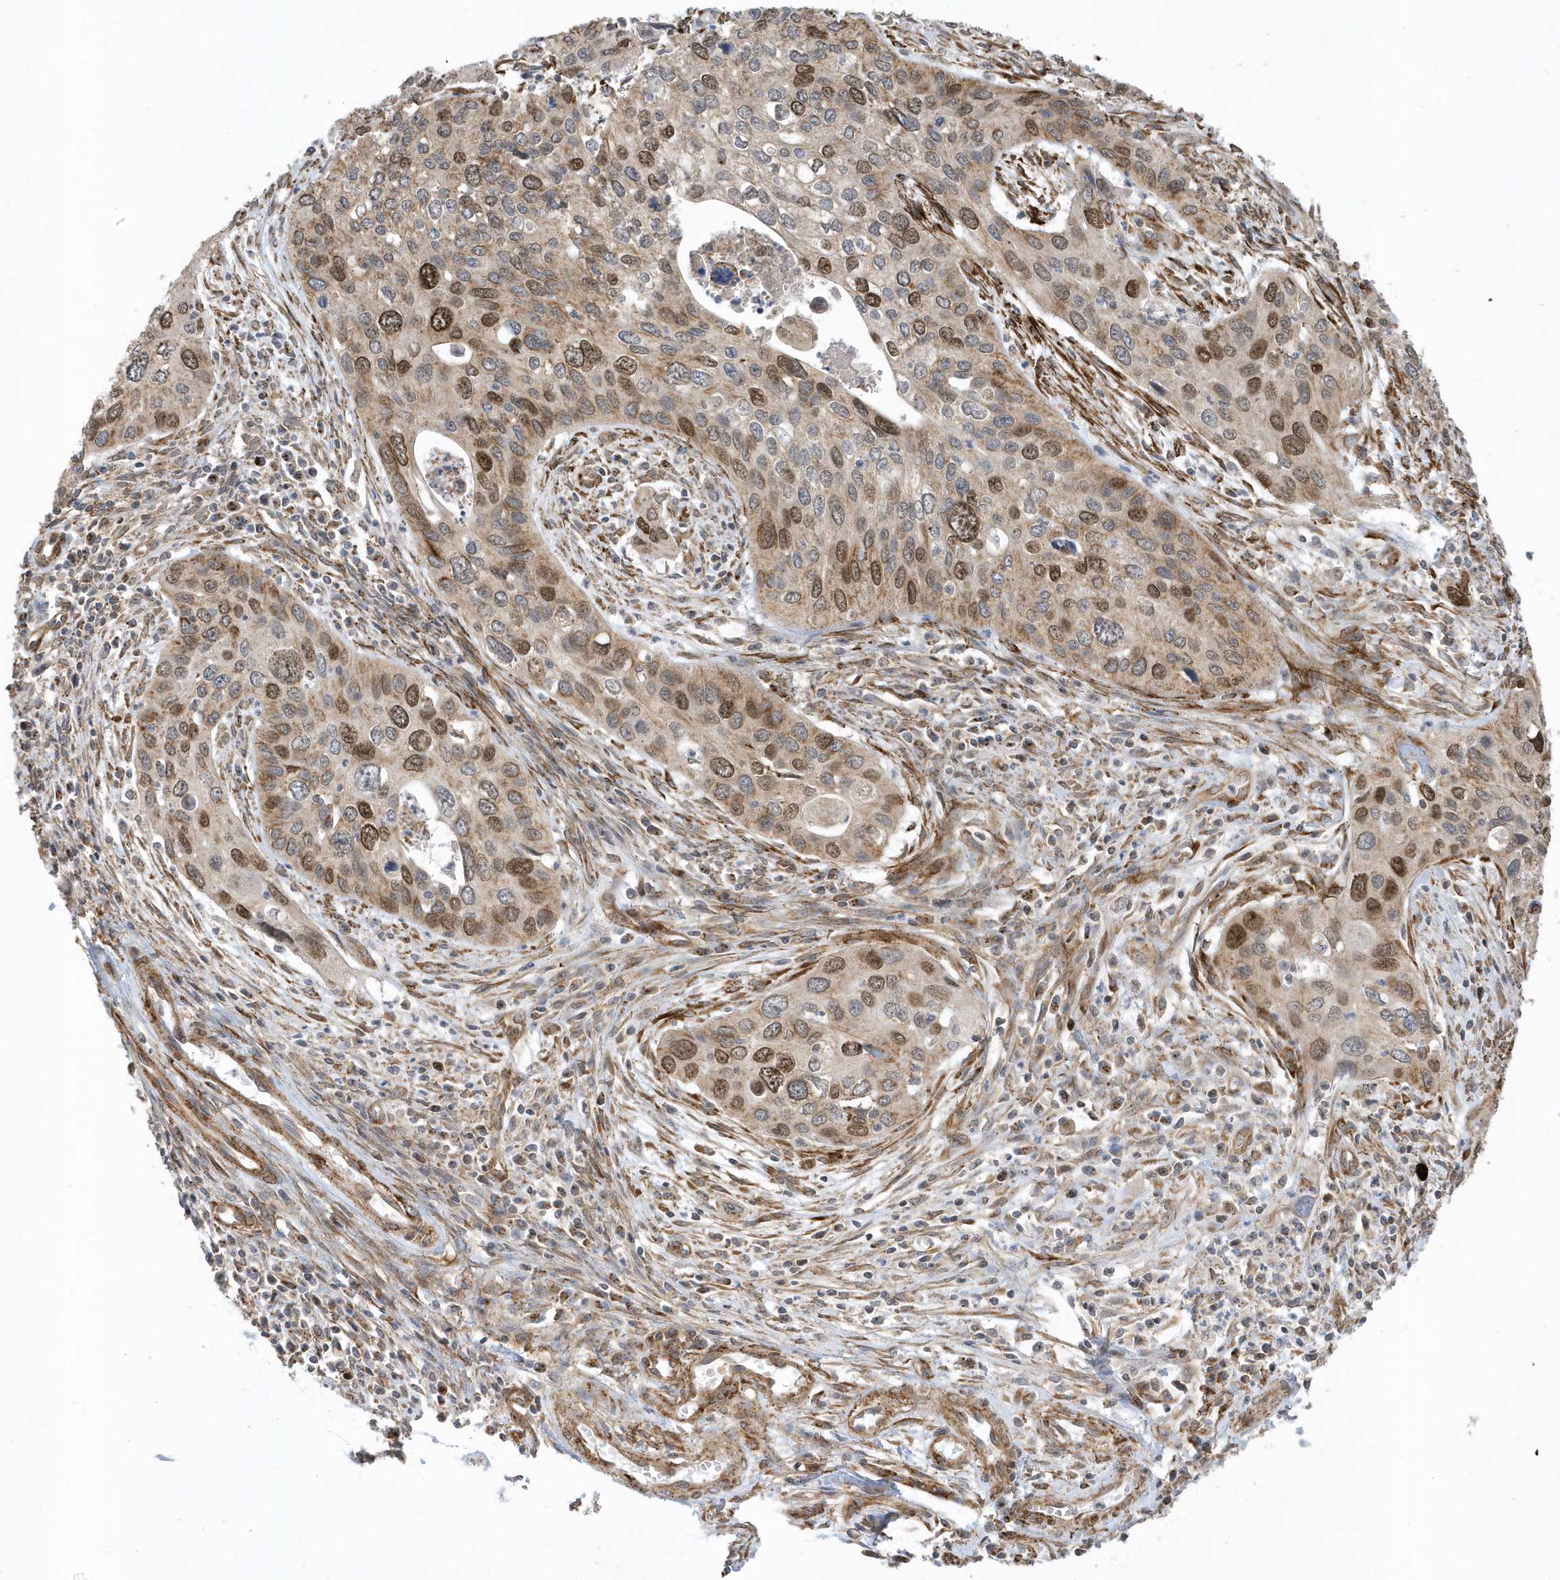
{"staining": {"intensity": "moderate", "quantity": "25%-75%", "location": "nuclear"}, "tissue": "cervical cancer", "cell_type": "Tumor cells", "image_type": "cancer", "snomed": [{"axis": "morphology", "description": "Squamous cell carcinoma, NOS"}, {"axis": "topography", "description": "Cervix"}], "caption": "Human squamous cell carcinoma (cervical) stained with a protein marker displays moderate staining in tumor cells.", "gene": "HRH4", "patient": {"sex": "female", "age": 55}}